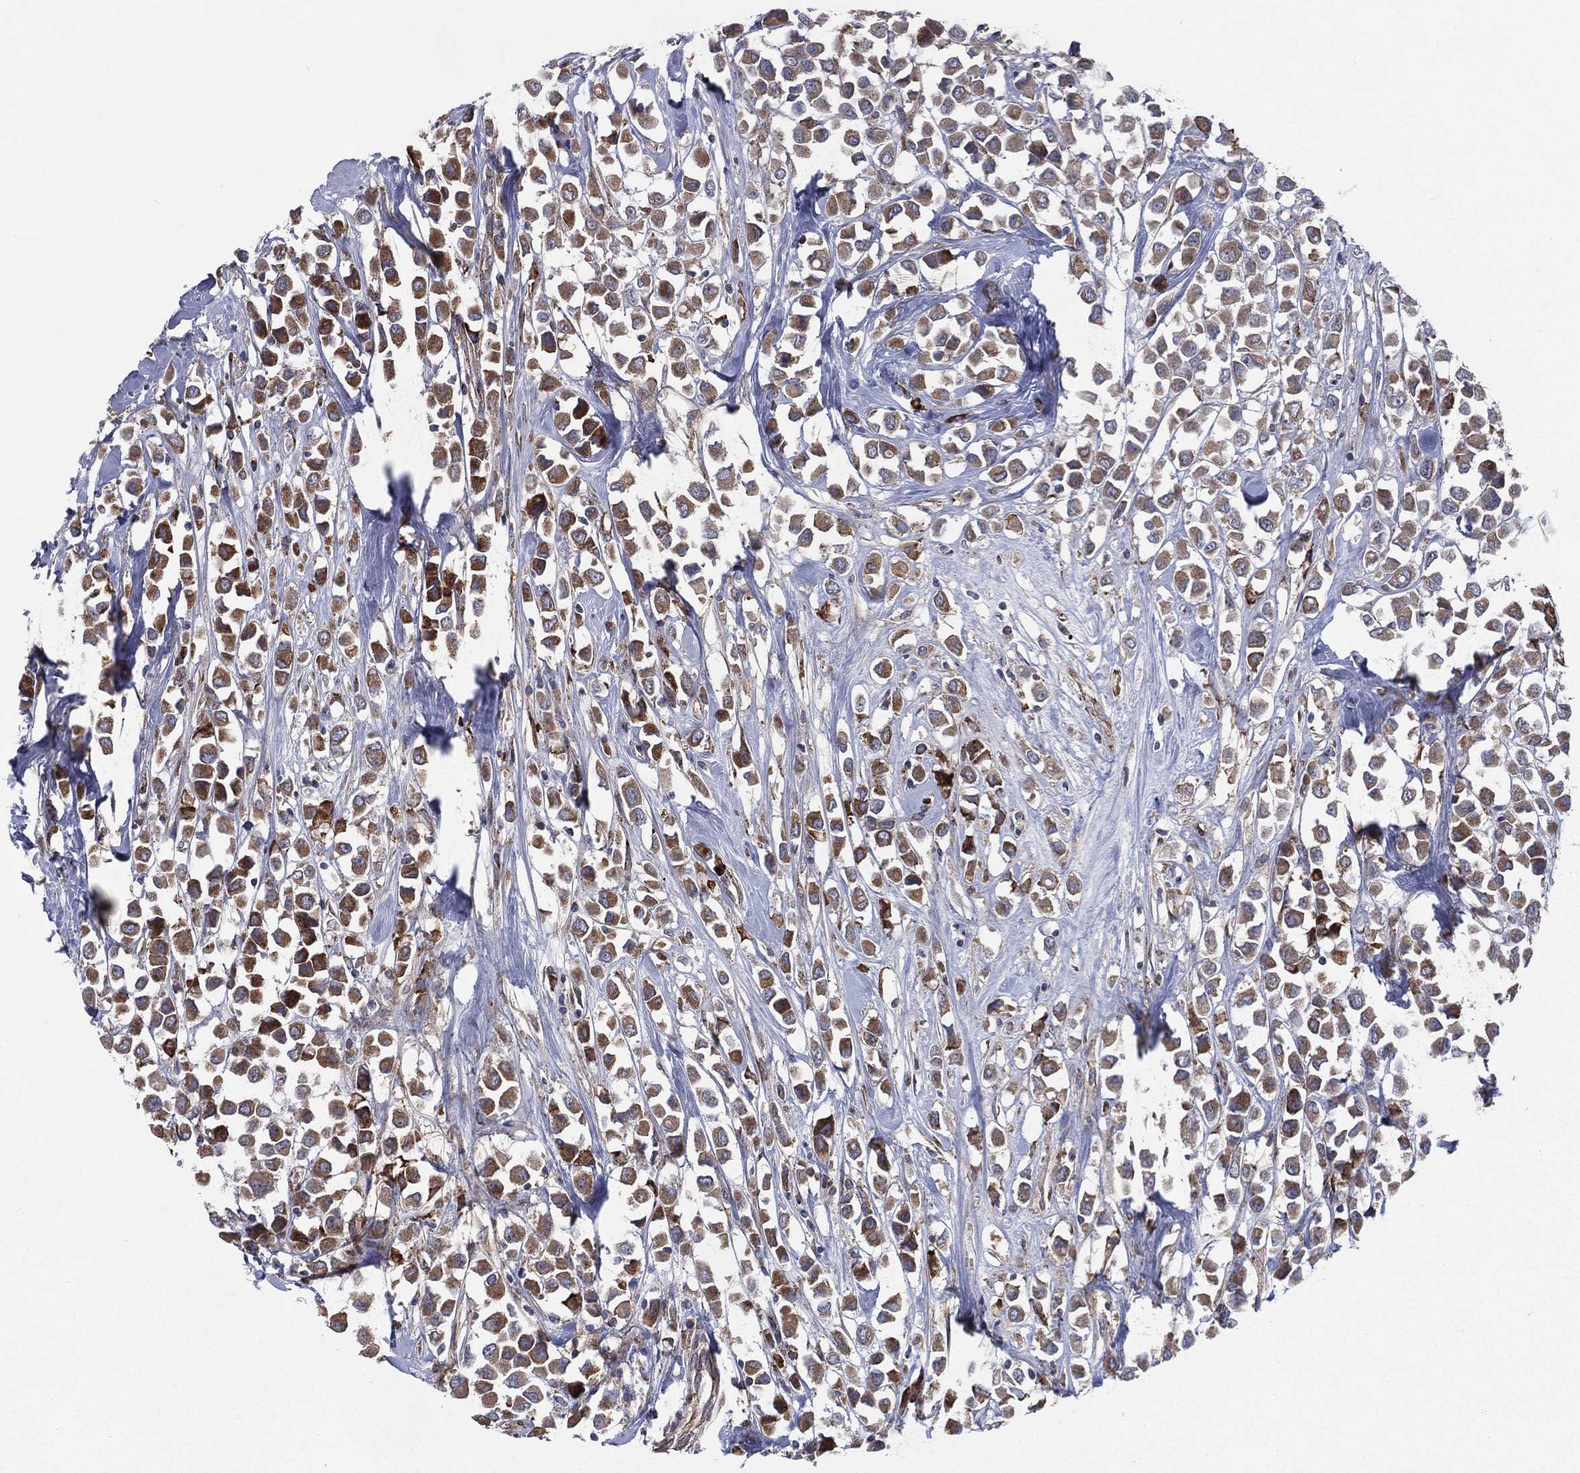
{"staining": {"intensity": "moderate", "quantity": ">75%", "location": "cytoplasmic/membranous"}, "tissue": "breast cancer", "cell_type": "Tumor cells", "image_type": "cancer", "snomed": [{"axis": "morphology", "description": "Duct carcinoma"}, {"axis": "topography", "description": "Breast"}], "caption": "Immunohistochemistry (IHC) (DAB) staining of human infiltrating ductal carcinoma (breast) demonstrates moderate cytoplasmic/membranous protein staining in about >75% of tumor cells.", "gene": "CCDC159", "patient": {"sex": "female", "age": 61}}